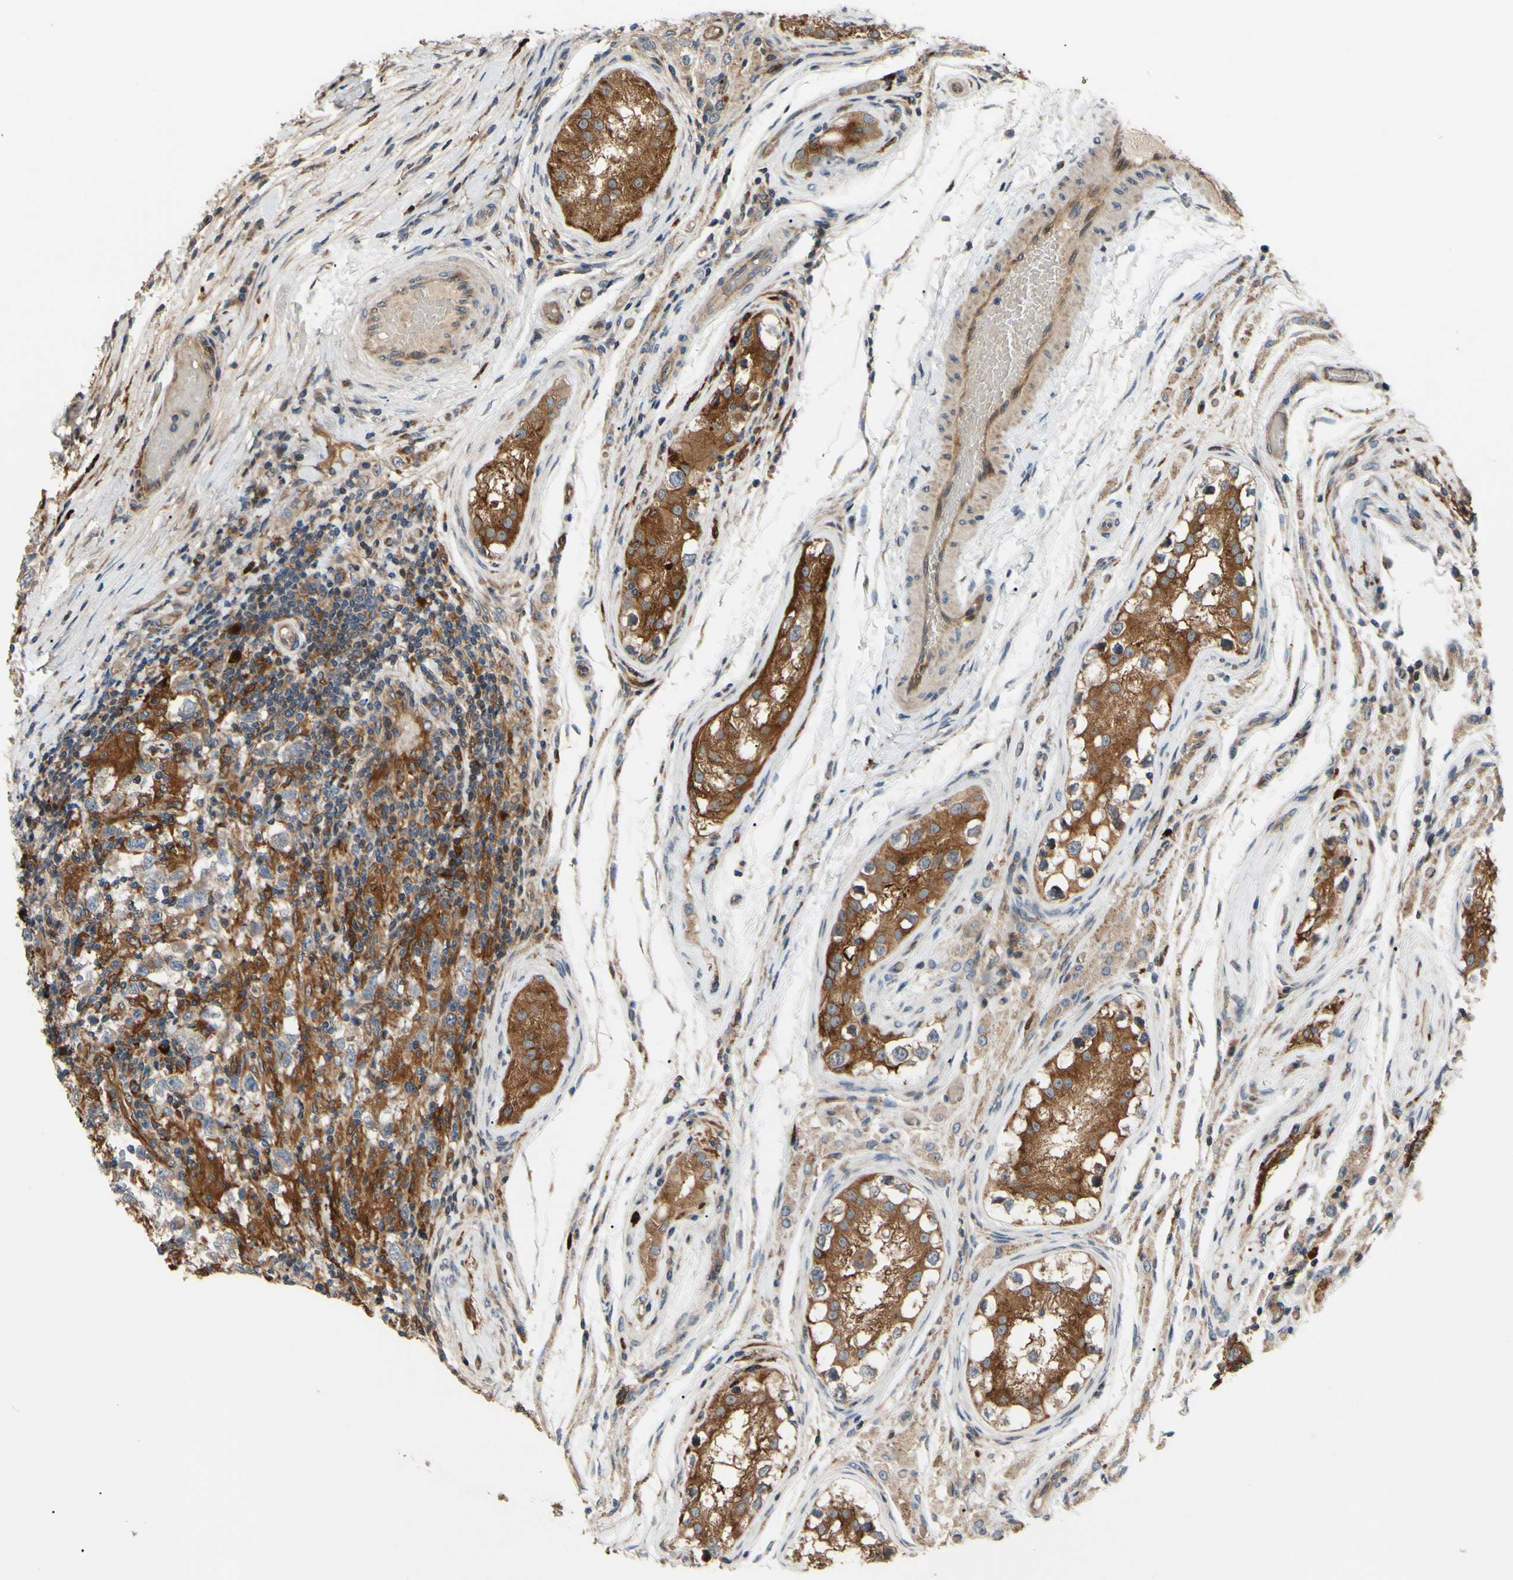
{"staining": {"intensity": "moderate", "quantity": ">75%", "location": "cytoplasmic/membranous"}, "tissue": "testis cancer", "cell_type": "Tumor cells", "image_type": "cancer", "snomed": [{"axis": "morphology", "description": "Carcinoma, Embryonal, NOS"}, {"axis": "topography", "description": "Testis"}], "caption": "Testis embryonal carcinoma was stained to show a protein in brown. There is medium levels of moderate cytoplasmic/membranous expression in approximately >75% of tumor cells.", "gene": "SPTLC1", "patient": {"sex": "male", "age": 21}}